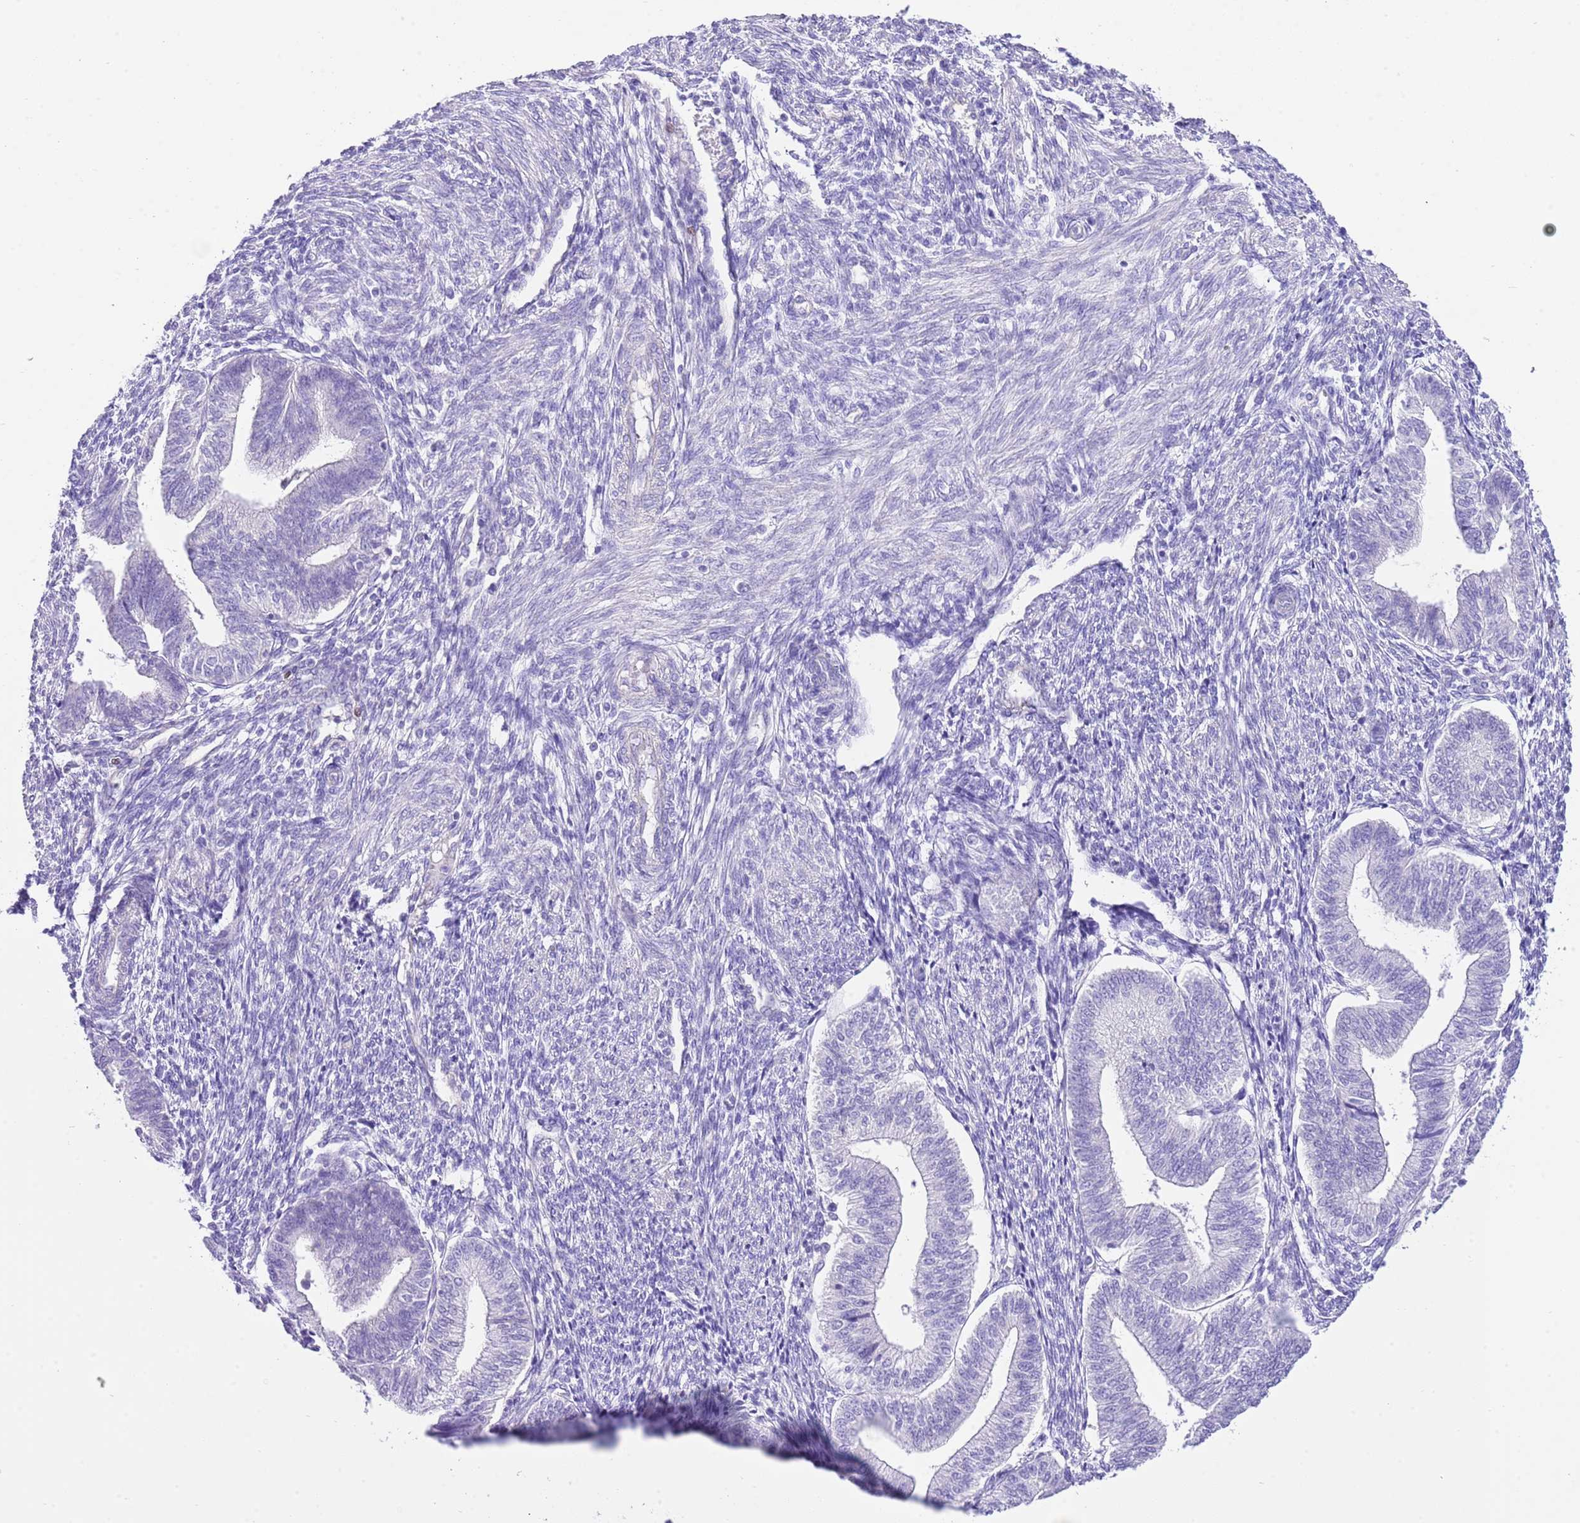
{"staining": {"intensity": "negative", "quantity": "none", "location": "none"}, "tissue": "endometrium", "cell_type": "Cells in endometrial stroma", "image_type": "normal", "snomed": [{"axis": "morphology", "description": "Normal tissue, NOS"}, {"axis": "topography", "description": "Endometrium"}], "caption": "High power microscopy image of an immunohistochemistry (IHC) image of unremarkable endometrium, revealing no significant expression in cells in endometrial stroma. Nuclei are stained in blue.", "gene": "BHLHA15", "patient": {"sex": "female", "age": 34}}